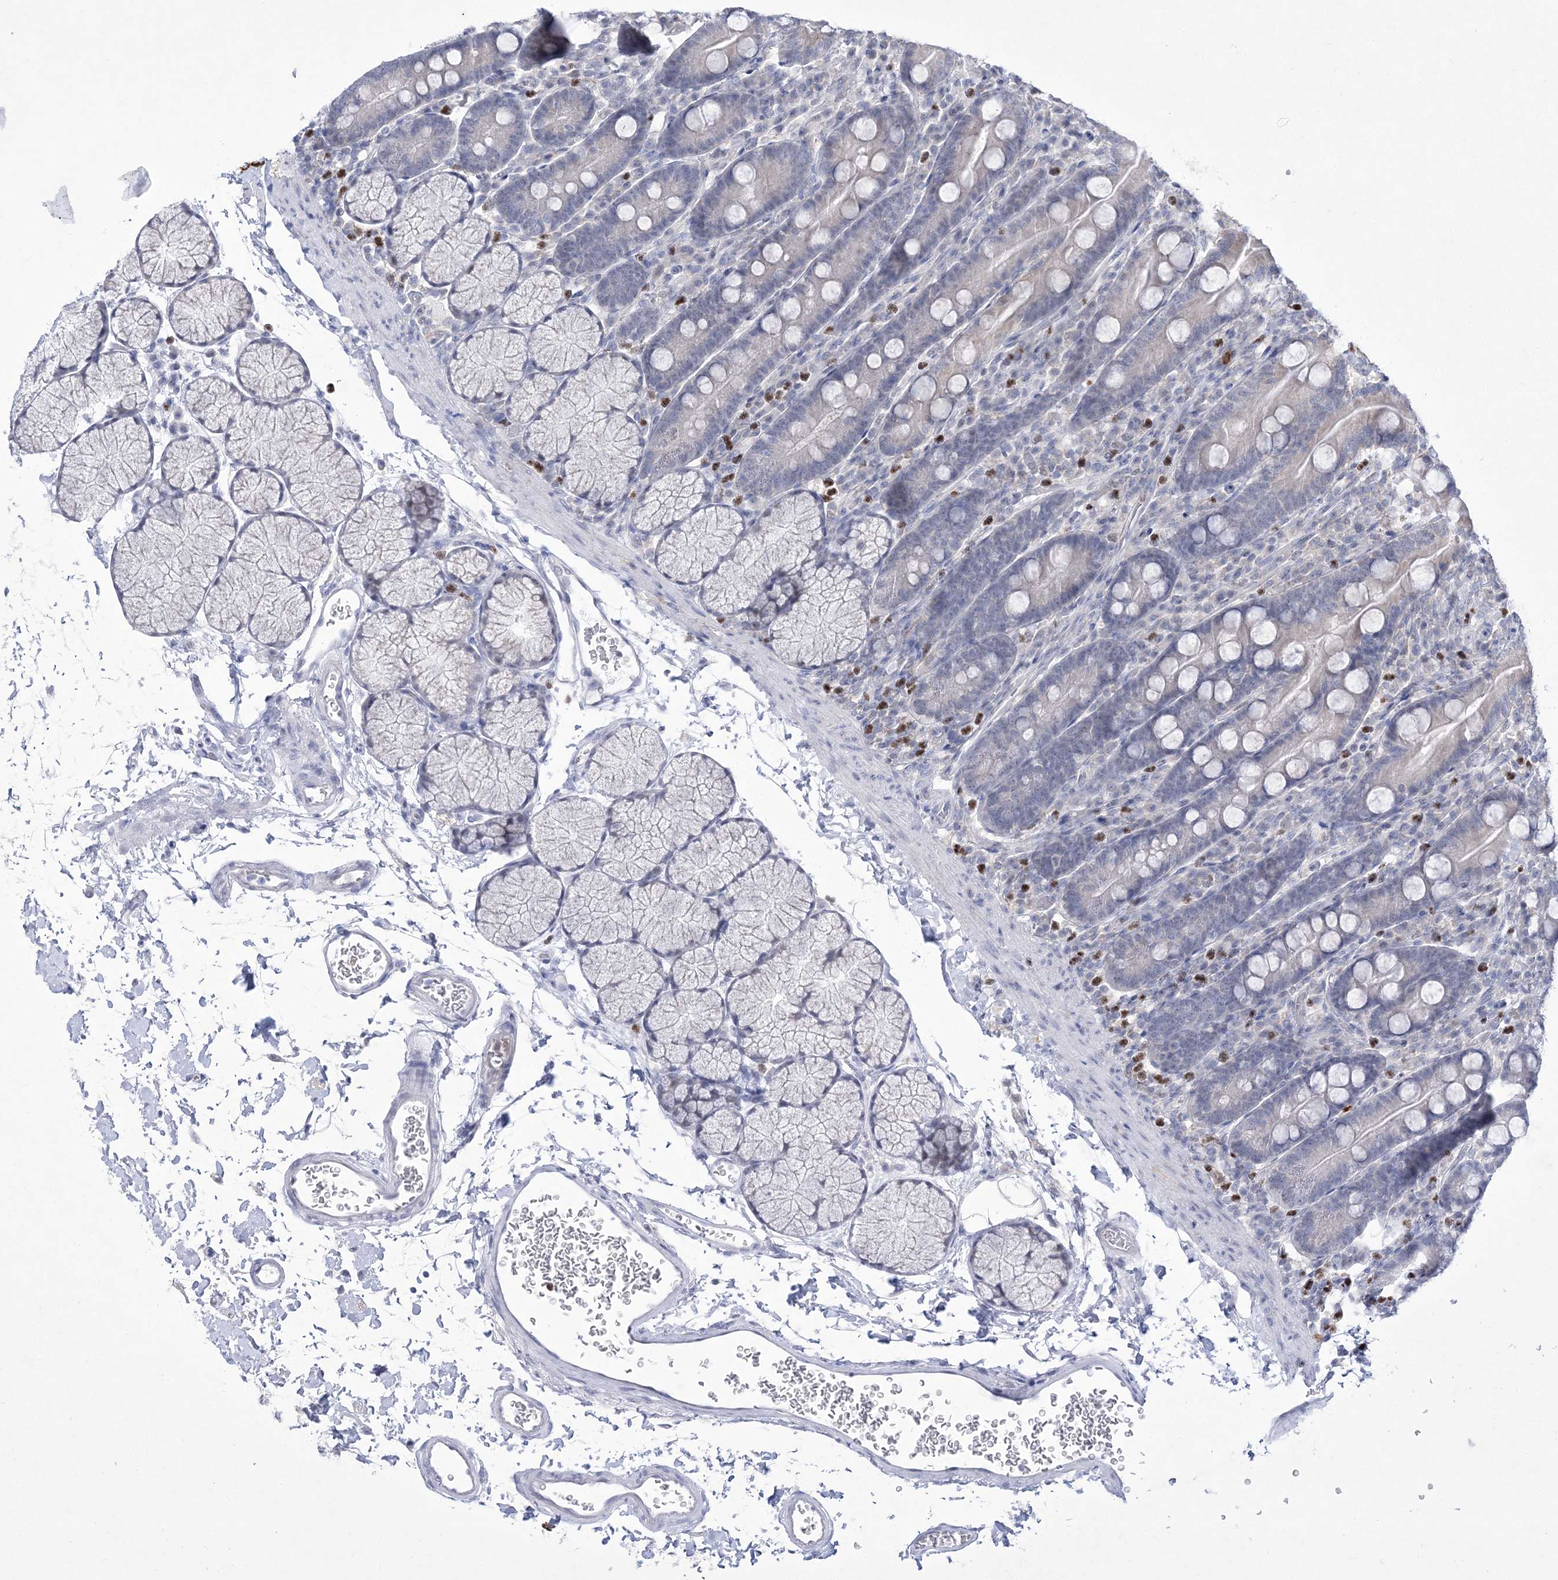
{"staining": {"intensity": "weak", "quantity": "<25%", "location": "cytoplasmic/membranous"}, "tissue": "duodenum", "cell_type": "Glandular cells", "image_type": "normal", "snomed": [{"axis": "morphology", "description": "Normal tissue, NOS"}, {"axis": "topography", "description": "Duodenum"}], "caption": "Image shows no protein expression in glandular cells of unremarkable duodenum.", "gene": "WDR27", "patient": {"sex": "male", "age": 35}}